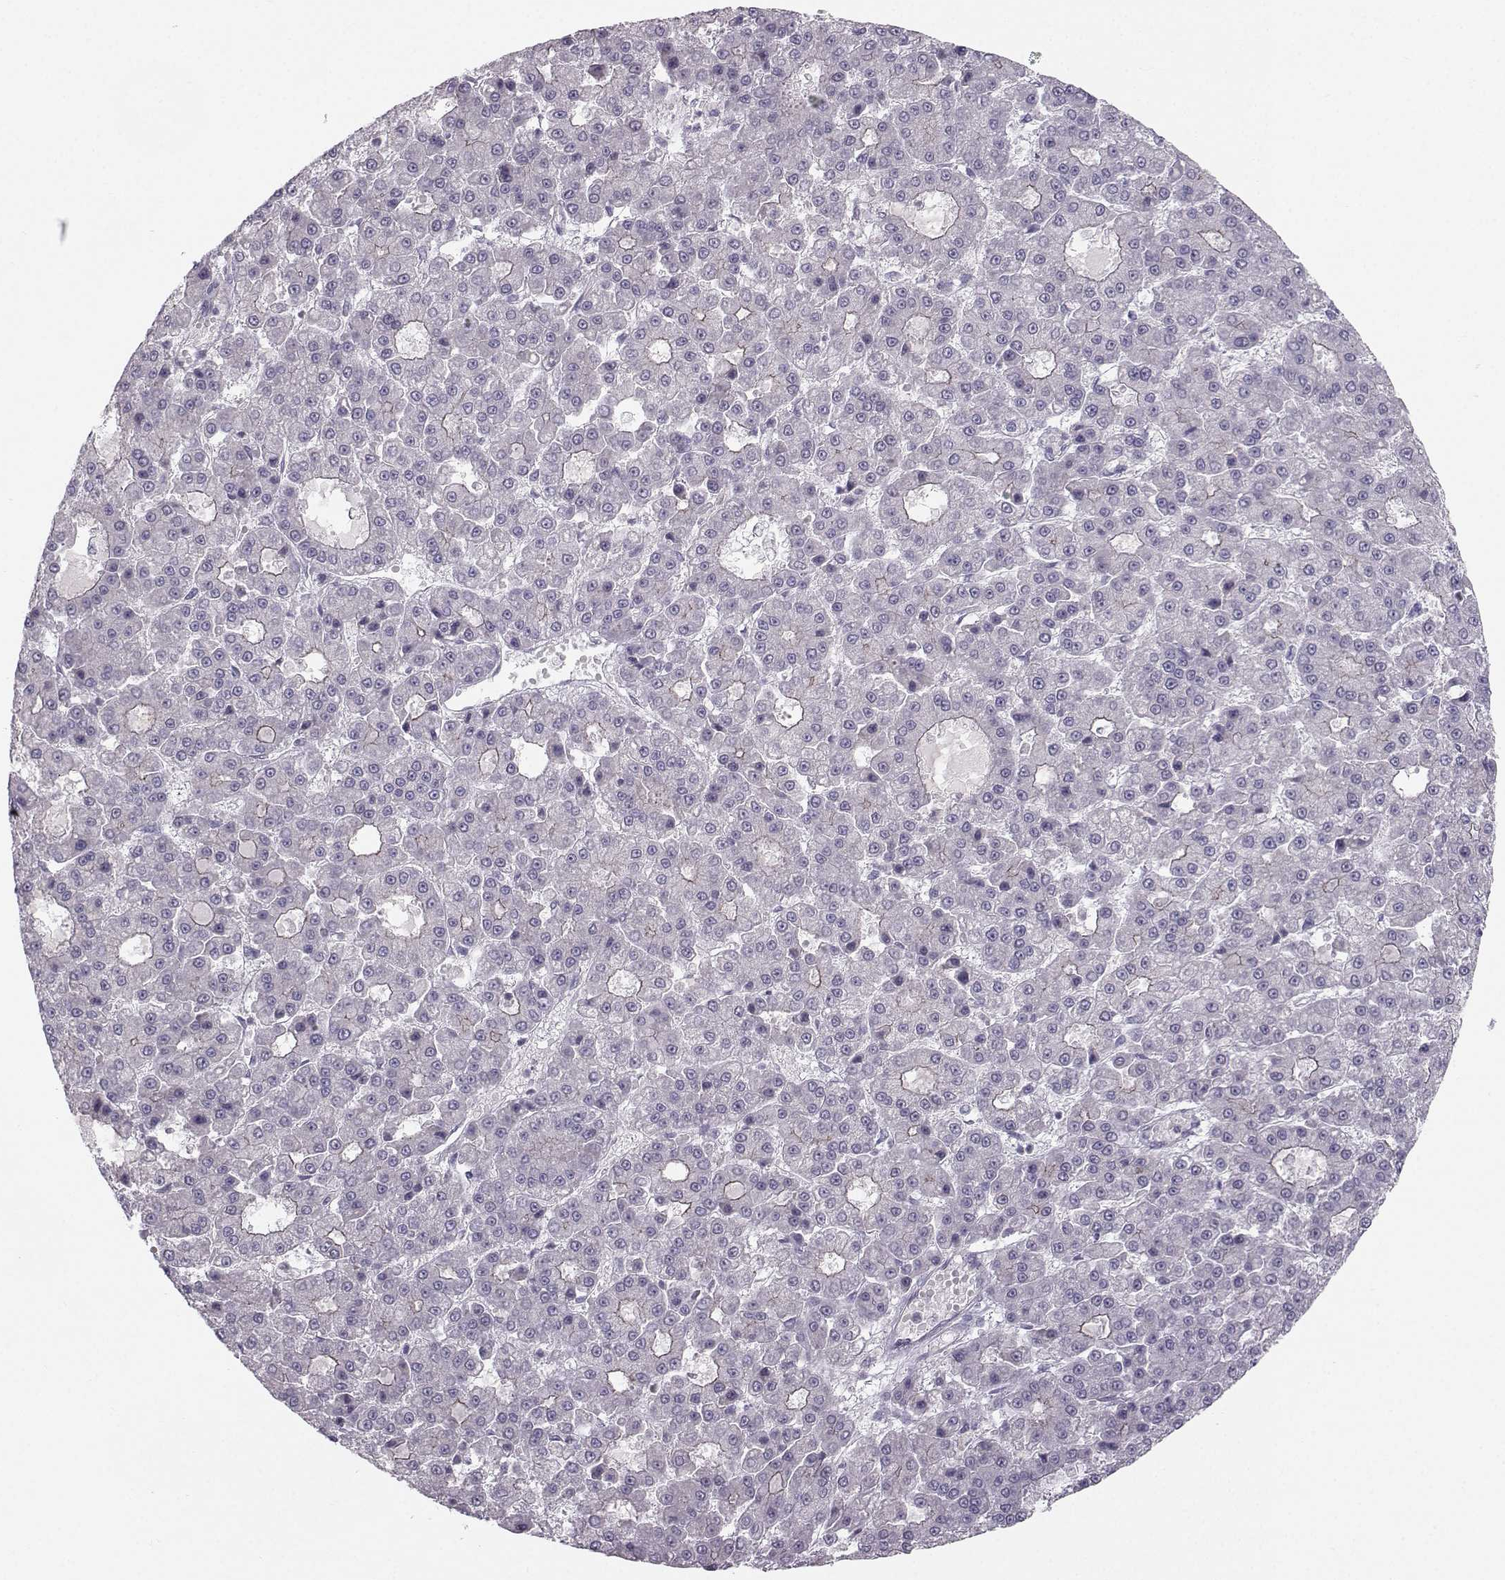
{"staining": {"intensity": "negative", "quantity": "none", "location": "none"}, "tissue": "liver cancer", "cell_type": "Tumor cells", "image_type": "cancer", "snomed": [{"axis": "morphology", "description": "Carcinoma, Hepatocellular, NOS"}, {"axis": "topography", "description": "Liver"}], "caption": "This is an IHC image of liver hepatocellular carcinoma. There is no expression in tumor cells.", "gene": "MAST1", "patient": {"sex": "male", "age": 70}}